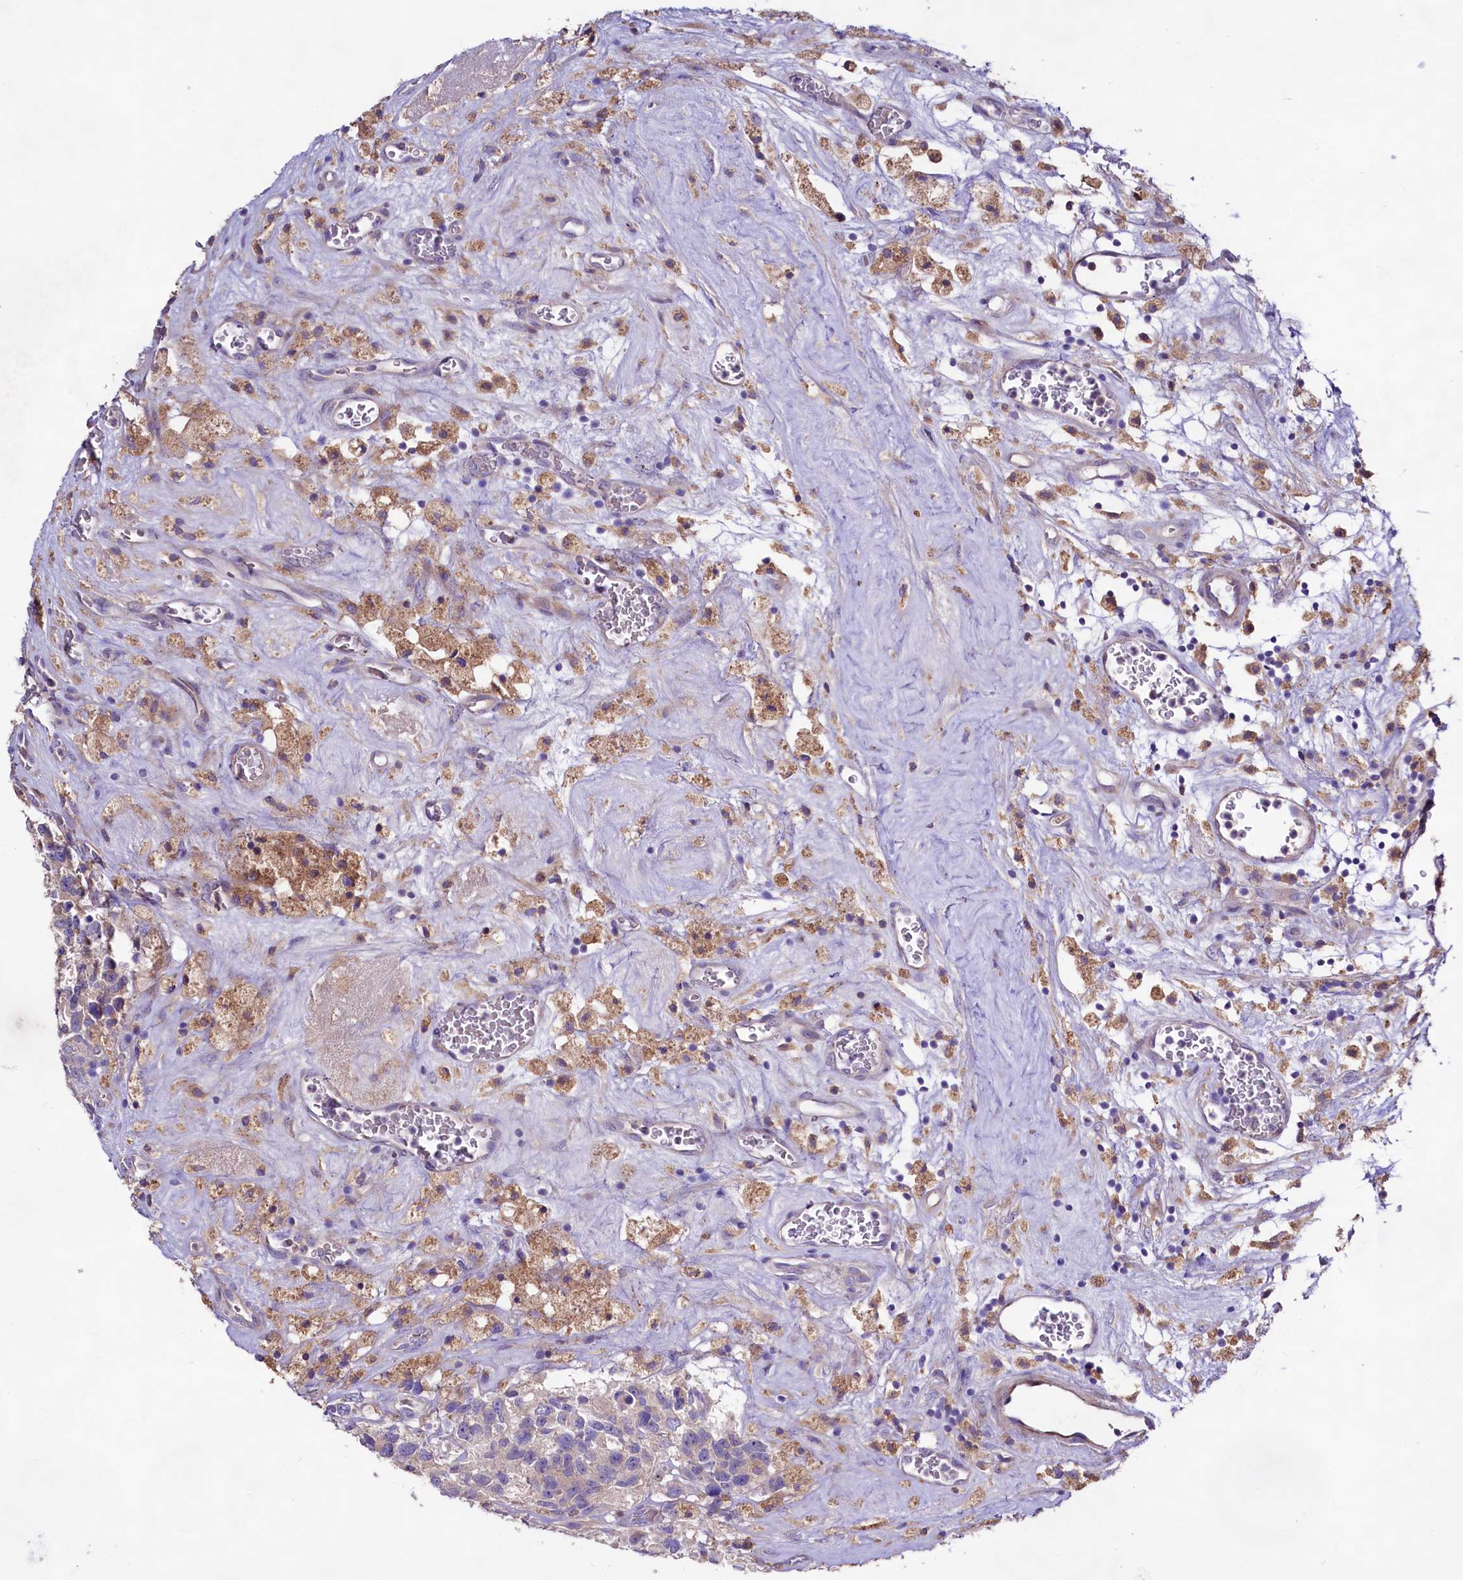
{"staining": {"intensity": "negative", "quantity": "none", "location": "none"}, "tissue": "glioma", "cell_type": "Tumor cells", "image_type": "cancer", "snomed": [{"axis": "morphology", "description": "Glioma, malignant, High grade"}, {"axis": "topography", "description": "Brain"}], "caption": "IHC histopathology image of neoplastic tissue: human glioma stained with DAB reveals no significant protein positivity in tumor cells.", "gene": "DMXL2", "patient": {"sex": "male", "age": 76}}